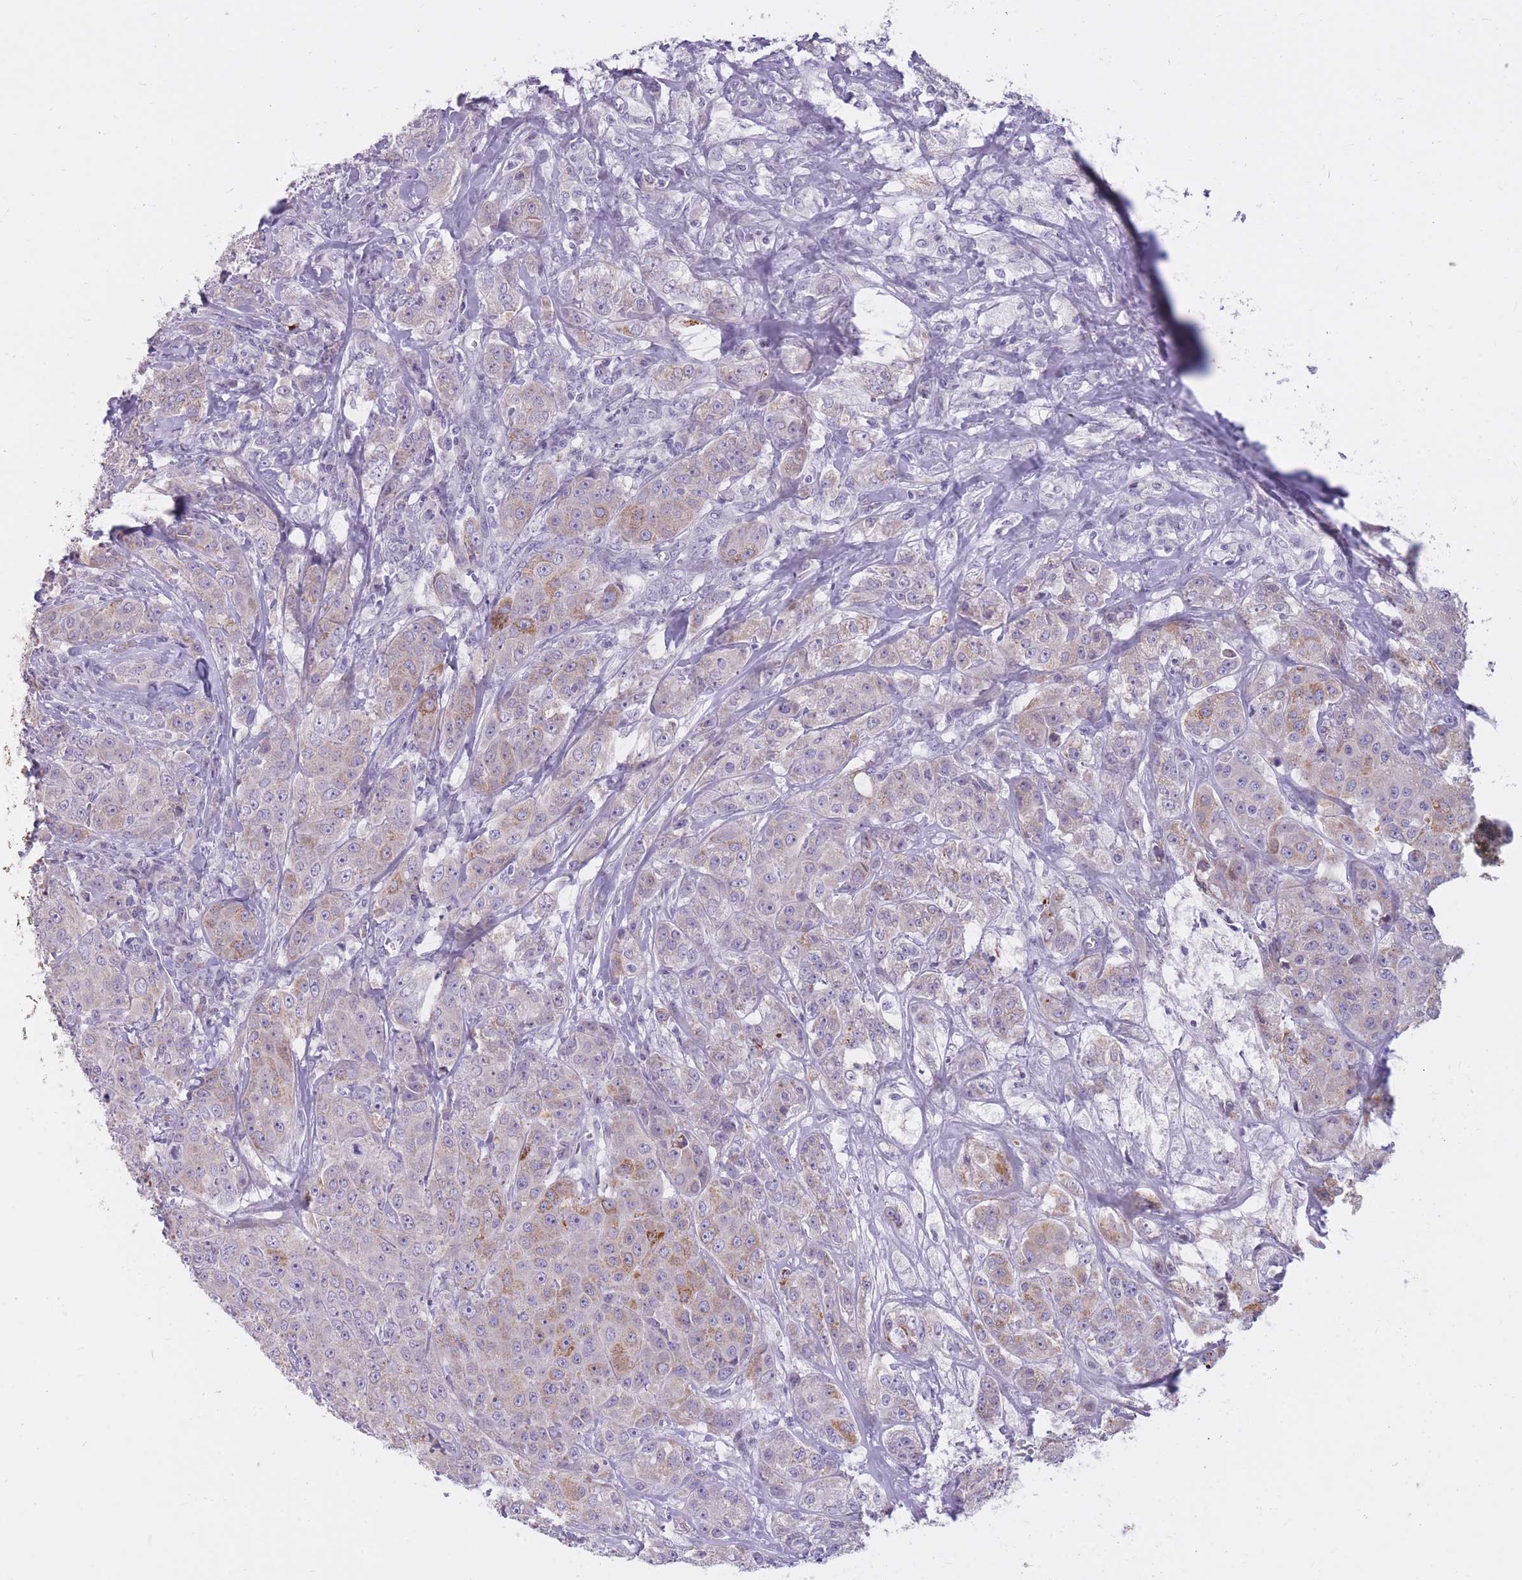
{"staining": {"intensity": "moderate", "quantity": "<25%", "location": "cytoplasmic/membranous"}, "tissue": "breast cancer", "cell_type": "Tumor cells", "image_type": "cancer", "snomed": [{"axis": "morphology", "description": "Duct carcinoma"}, {"axis": "topography", "description": "Breast"}], "caption": "This photomicrograph reveals breast cancer stained with immunohistochemistry to label a protein in brown. The cytoplasmic/membranous of tumor cells show moderate positivity for the protein. Nuclei are counter-stained blue.", "gene": "RNF170", "patient": {"sex": "female", "age": 43}}